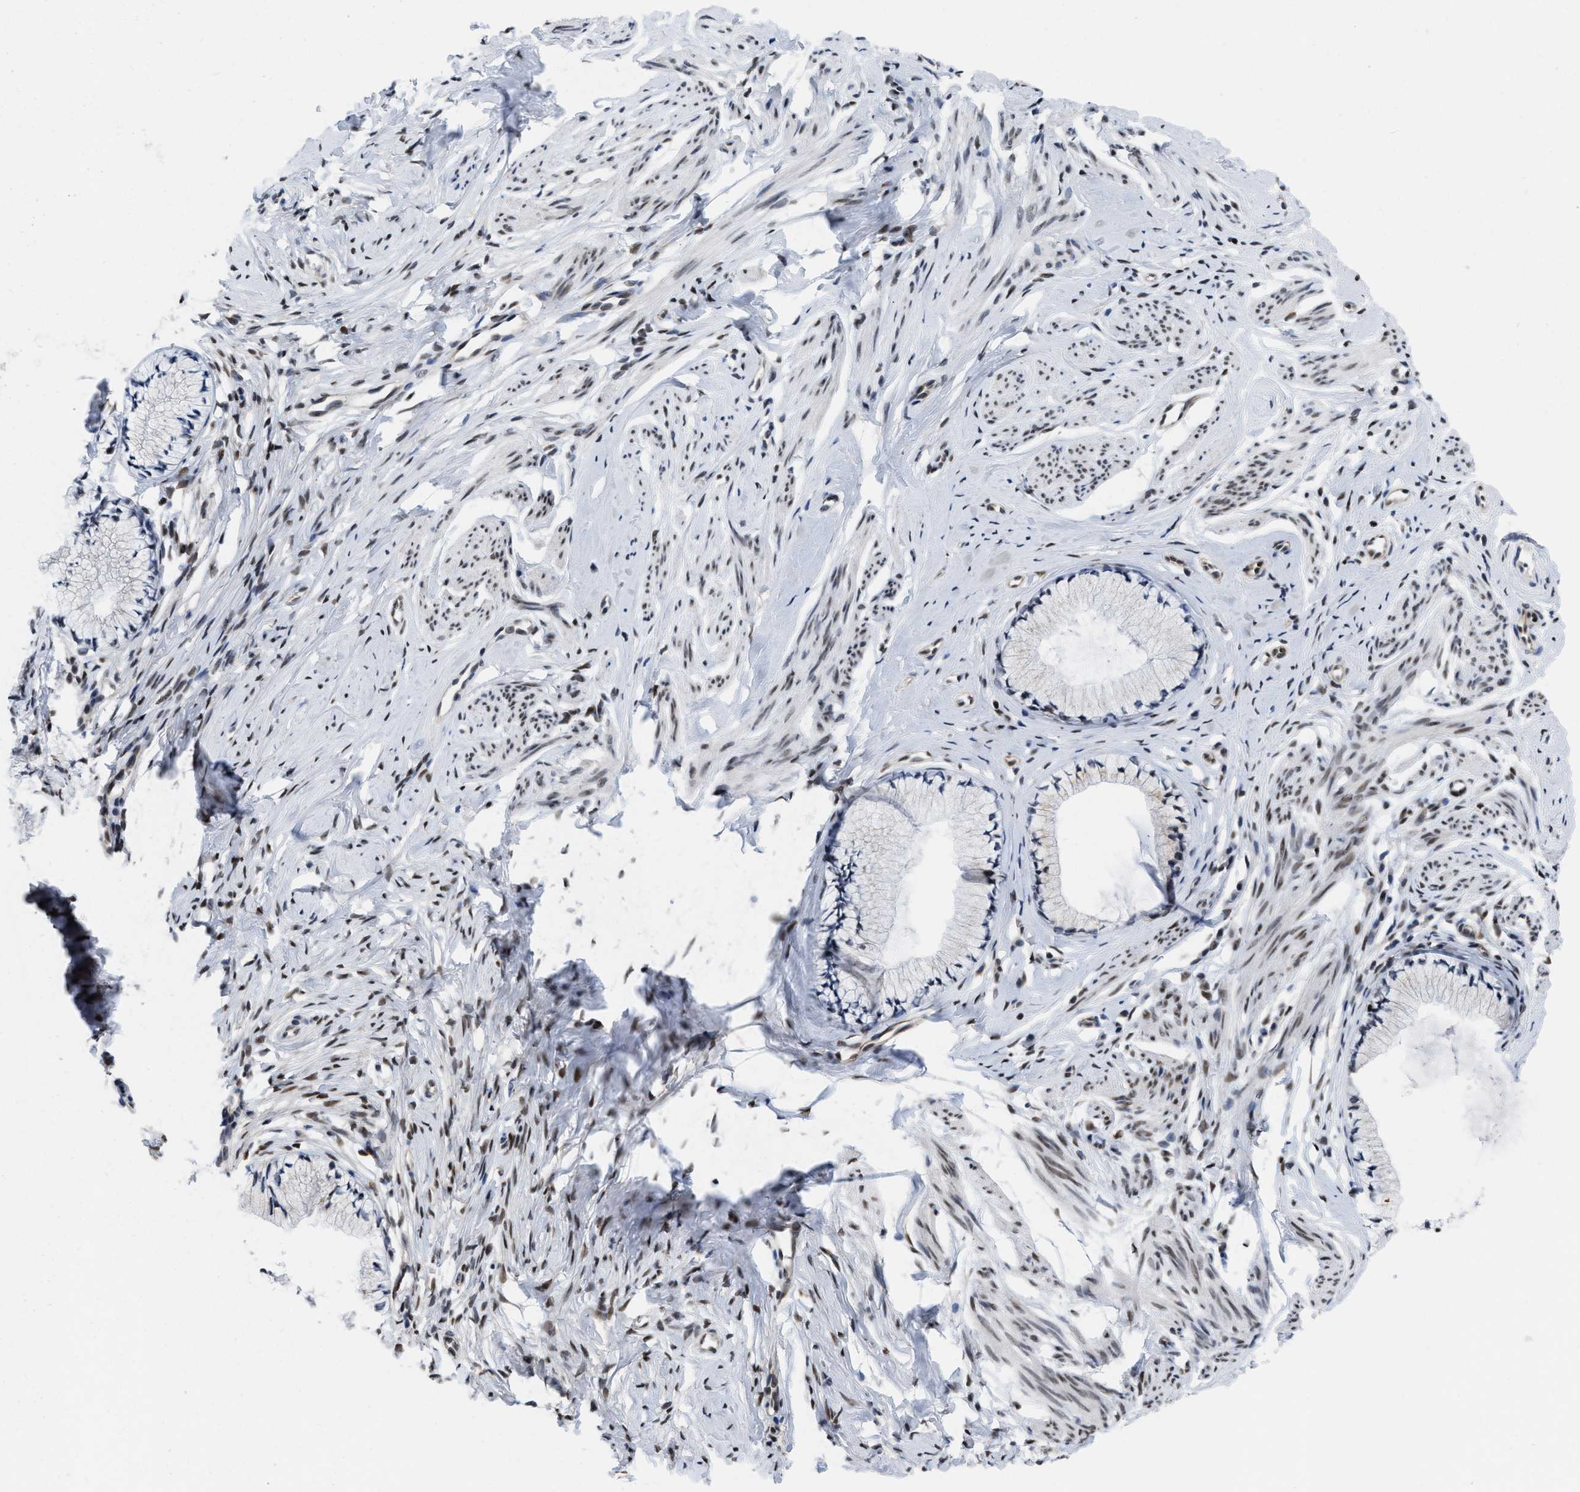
{"staining": {"intensity": "negative", "quantity": "none", "location": "none"}, "tissue": "cervix", "cell_type": "Glandular cells", "image_type": "normal", "snomed": [{"axis": "morphology", "description": "Normal tissue, NOS"}, {"axis": "topography", "description": "Cervix"}], "caption": "Immunohistochemistry (IHC) of unremarkable cervix reveals no staining in glandular cells.", "gene": "MIER1", "patient": {"sex": "female", "age": 77}}